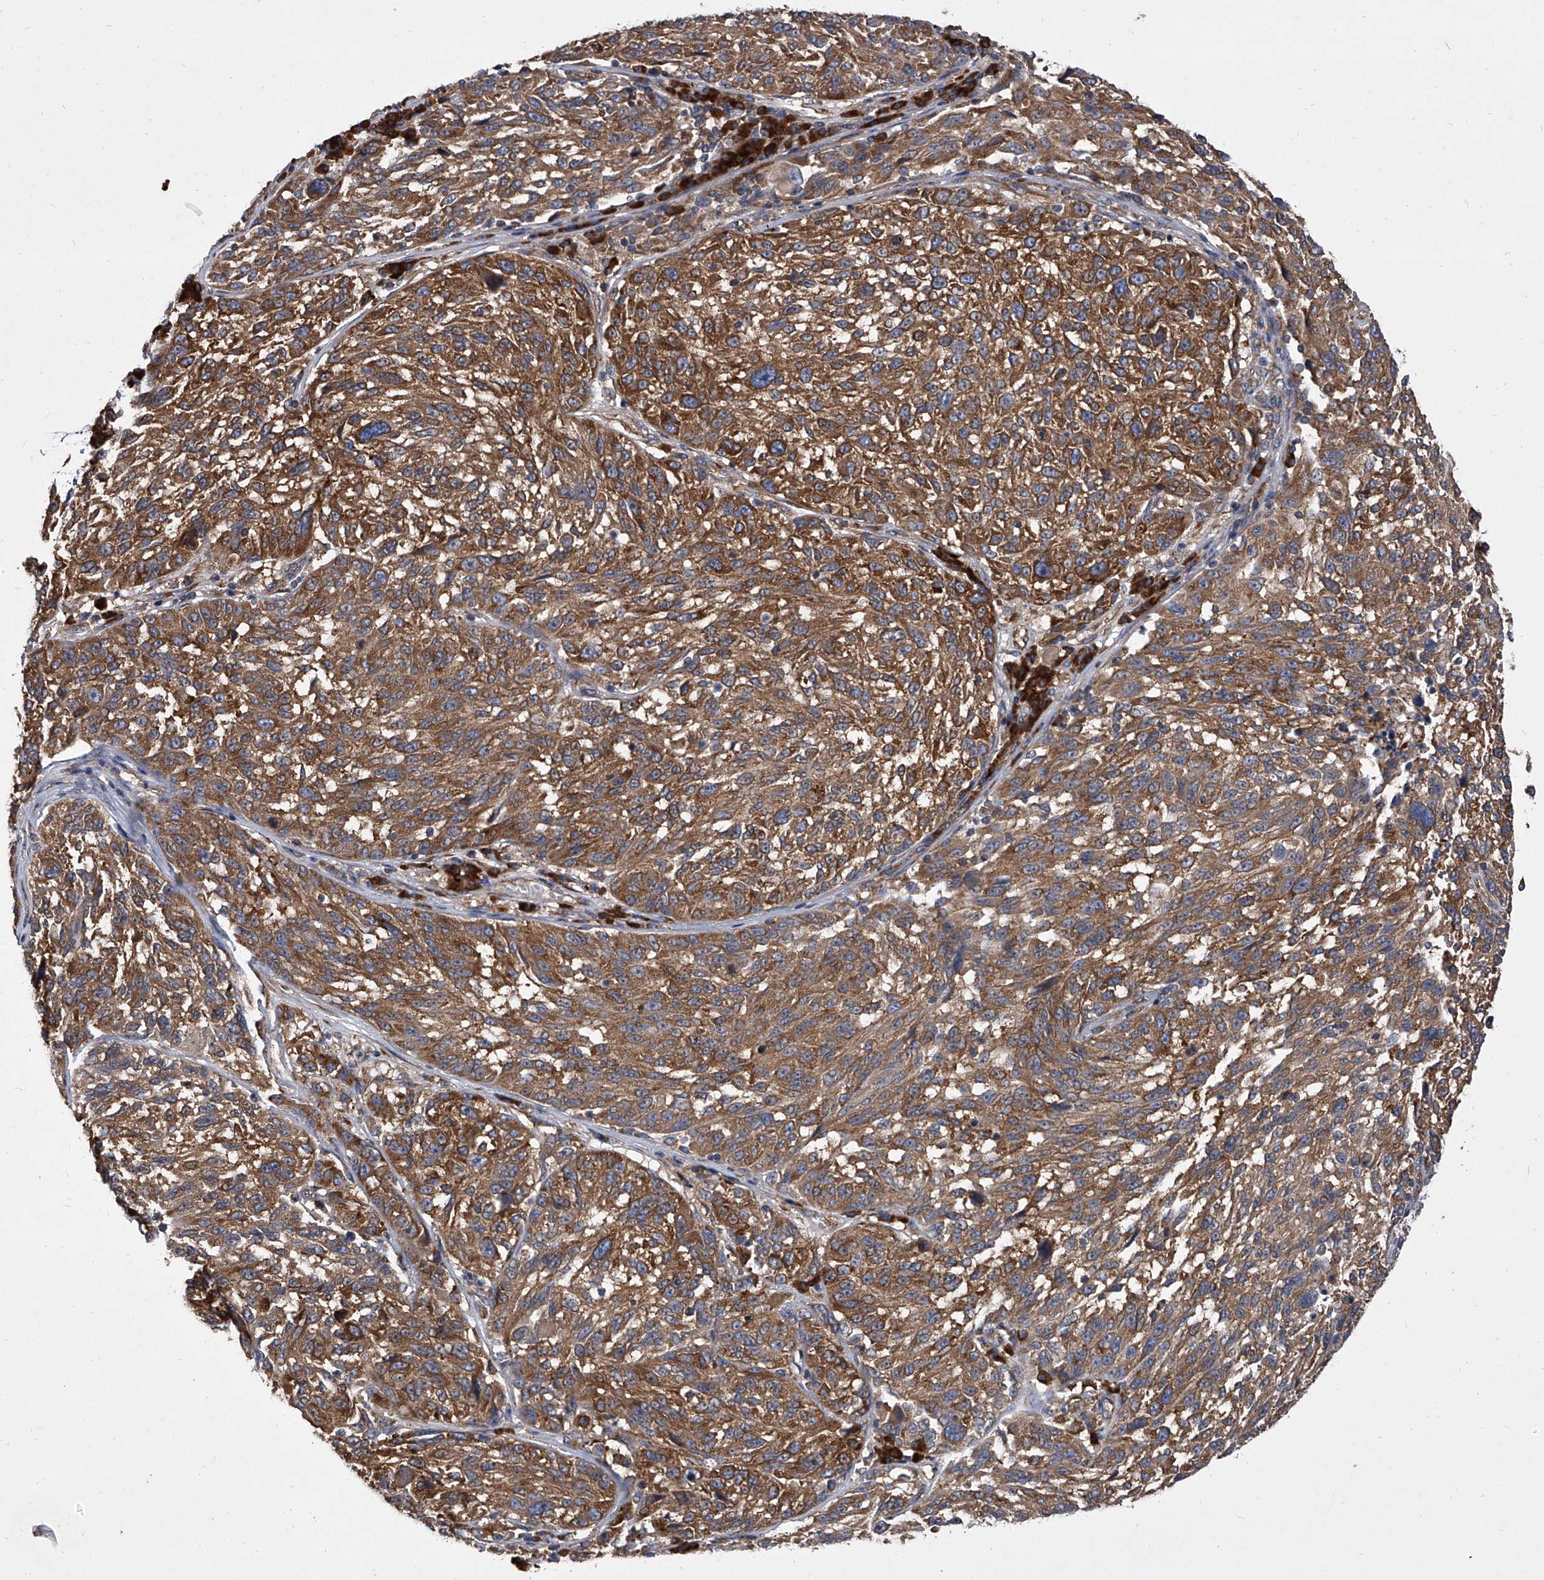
{"staining": {"intensity": "moderate", "quantity": ">75%", "location": "cytoplasmic/membranous"}, "tissue": "melanoma", "cell_type": "Tumor cells", "image_type": "cancer", "snomed": [{"axis": "morphology", "description": "Malignant melanoma, NOS"}, {"axis": "topography", "description": "Skin"}], "caption": "Immunohistochemical staining of malignant melanoma demonstrates moderate cytoplasmic/membranous protein positivity in approximately >75% of tumor cells.", "gene": "EIF2S2", "patient": {"sex": "male", "age": 53}}